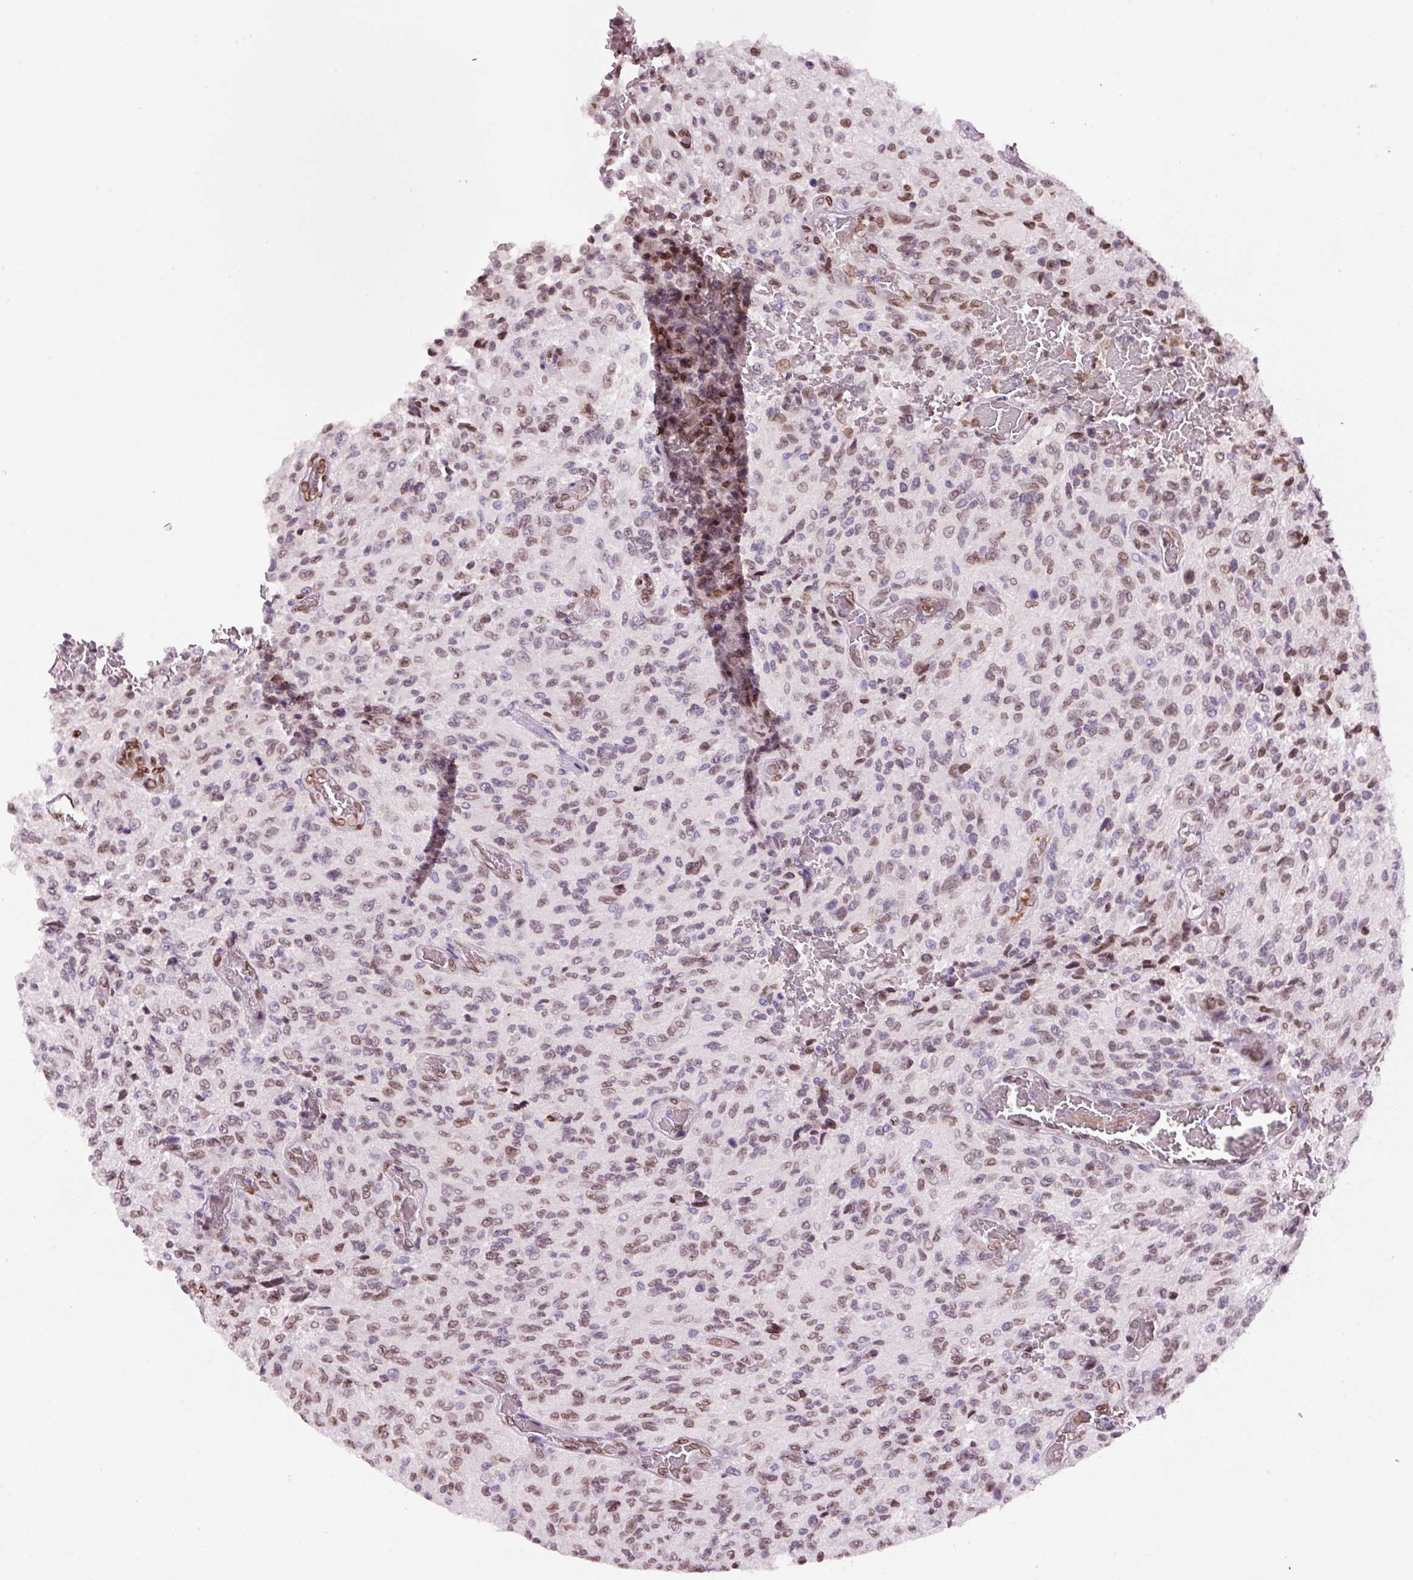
{"staining": {"intensity": "moderate", "quantity": ">75%", "location": "nuclear"}, "tissue": "glioma", "cell_type": "Tumor cells", "image_type": "cancer", "snomed": [{"axis": "morphology", "description": "Normal tissue, NOS"}, {"axis": "morphology", "description": "Glioma, malignant, High grade"}, {"axis": "topography", "description": "Cerebral cortex"}], "caption": "DAB immunohistochemical staining of human malignant glioma (high-grade) displays moderate nuclear protein positivity in approximately >75% of tumor cells.", "gene": "ZNF224", "patient": {"sex": "male", "age": 56}}